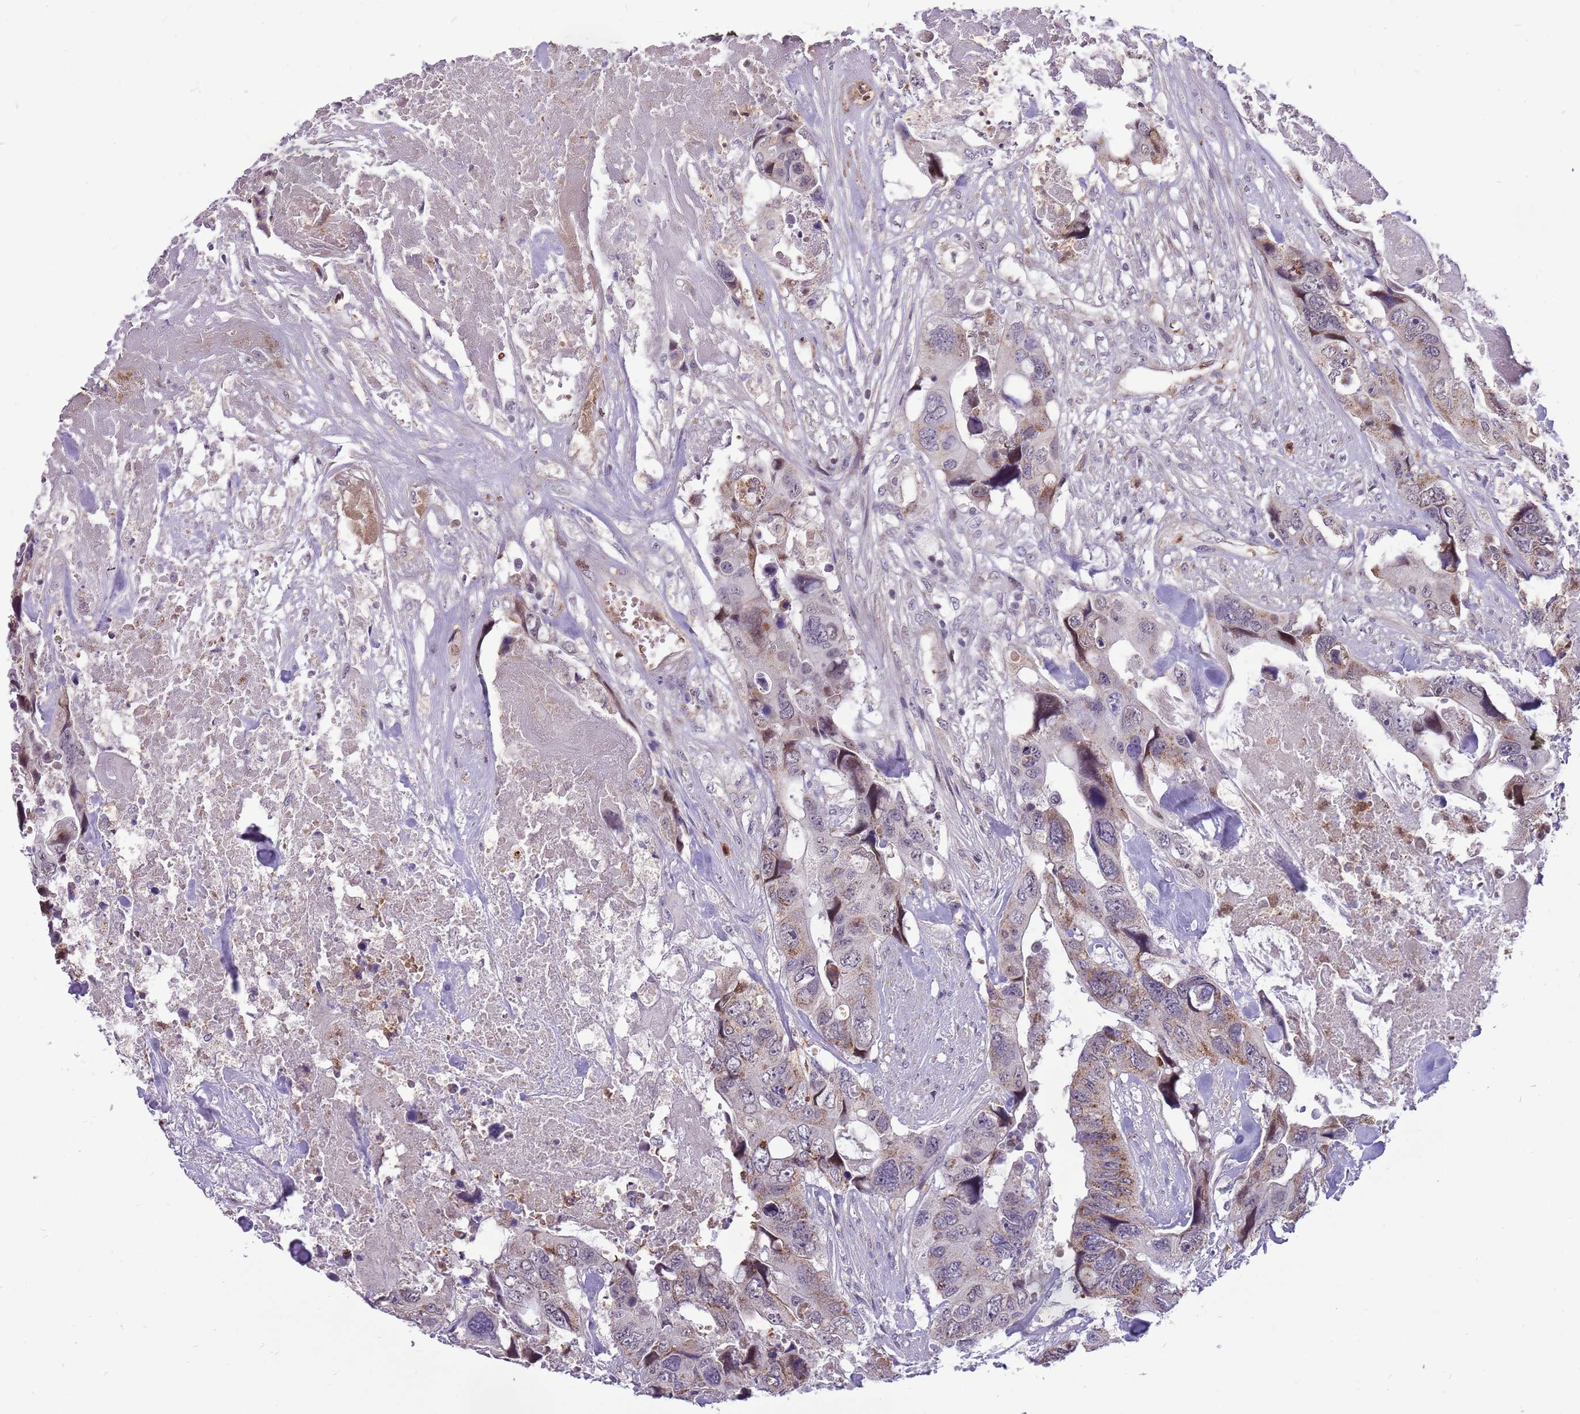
{"staining": {"intensity": "moderate", "quantity": "25%-75%", "location": "cytoplasmic/membranous"}, "tissue": "colorectal cancer", "cell_type": "Tumor cells", "image_type": "cancer", "snomed": [{"axis": "morphology", "description": "Adenocarcinoma, NOS"}, {"axis": "topography", "description": "Rectum"}], "caption": "Approximately 25%-75% of tumor cells in human colorectal adenocarcinoma reveal moderate cytoplasmic/membranous protein positivity as visualized by brown immunohistochemical staining.", "gene": "PCNX1", "patient": {"sex": "male", "age": 57}}